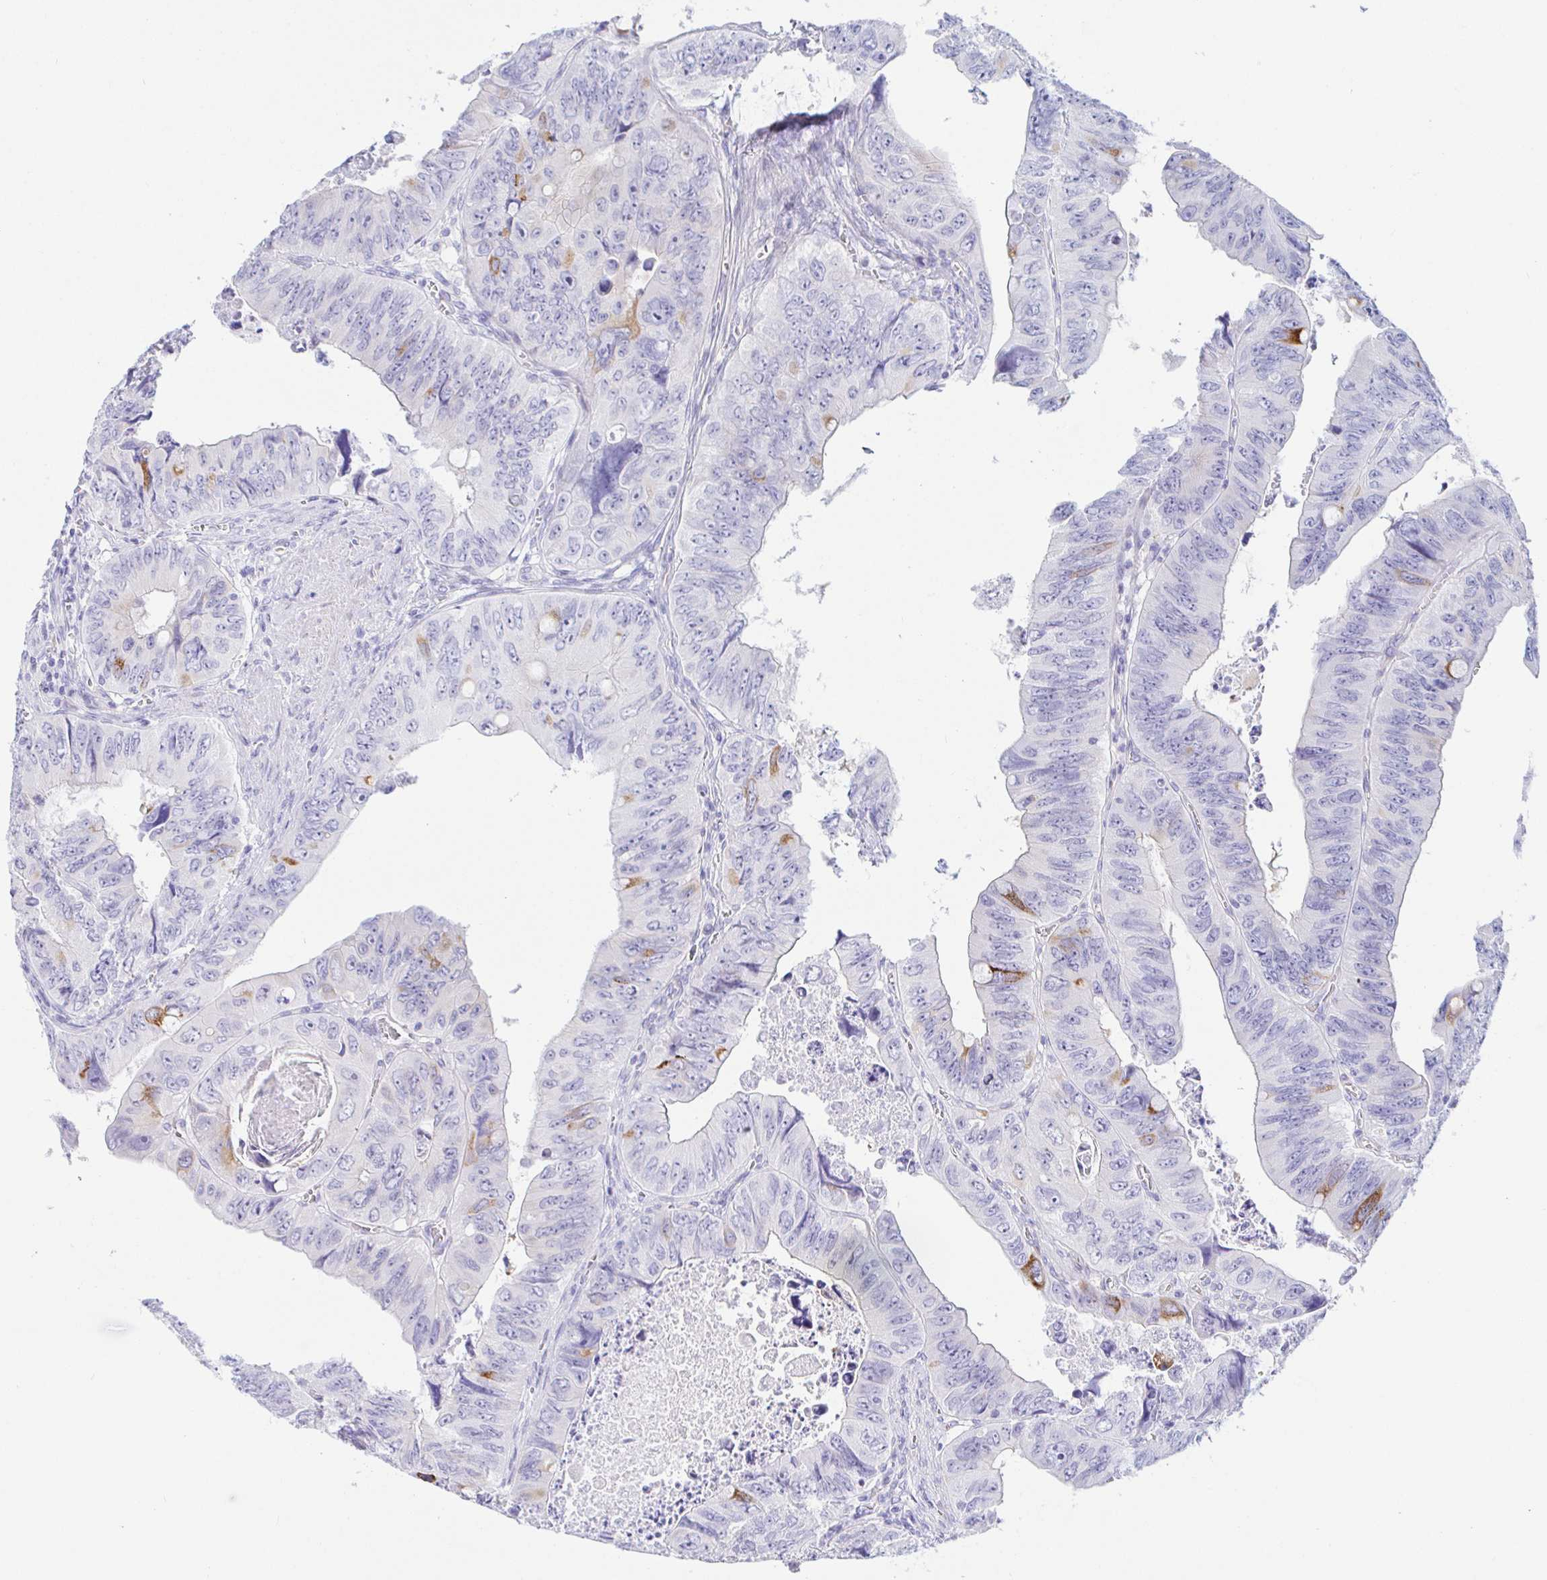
{"staining": {"intensity": "moderate", "quantity": "<25%", "location": "cytoplasmic/membranous"}, "tissue": "colorectal cancer", "cell_type": "Tumor cells", "image_type": "cancer", "snomed": [{"axis": "morphology", "description": "Adenocarcinoma, NOS"}, {"axis": "topography", "description": "Colon"}], "caption": "Approximately <25% of tumor cells in colorectal cancer (adenocarcinoma) exhibit moderate cytoplasmic/membranous protein staining as visualized by brown immunohistochemical staining.", "gene": "PINLYP", "patient": {"sex": "female", "age": 84}}